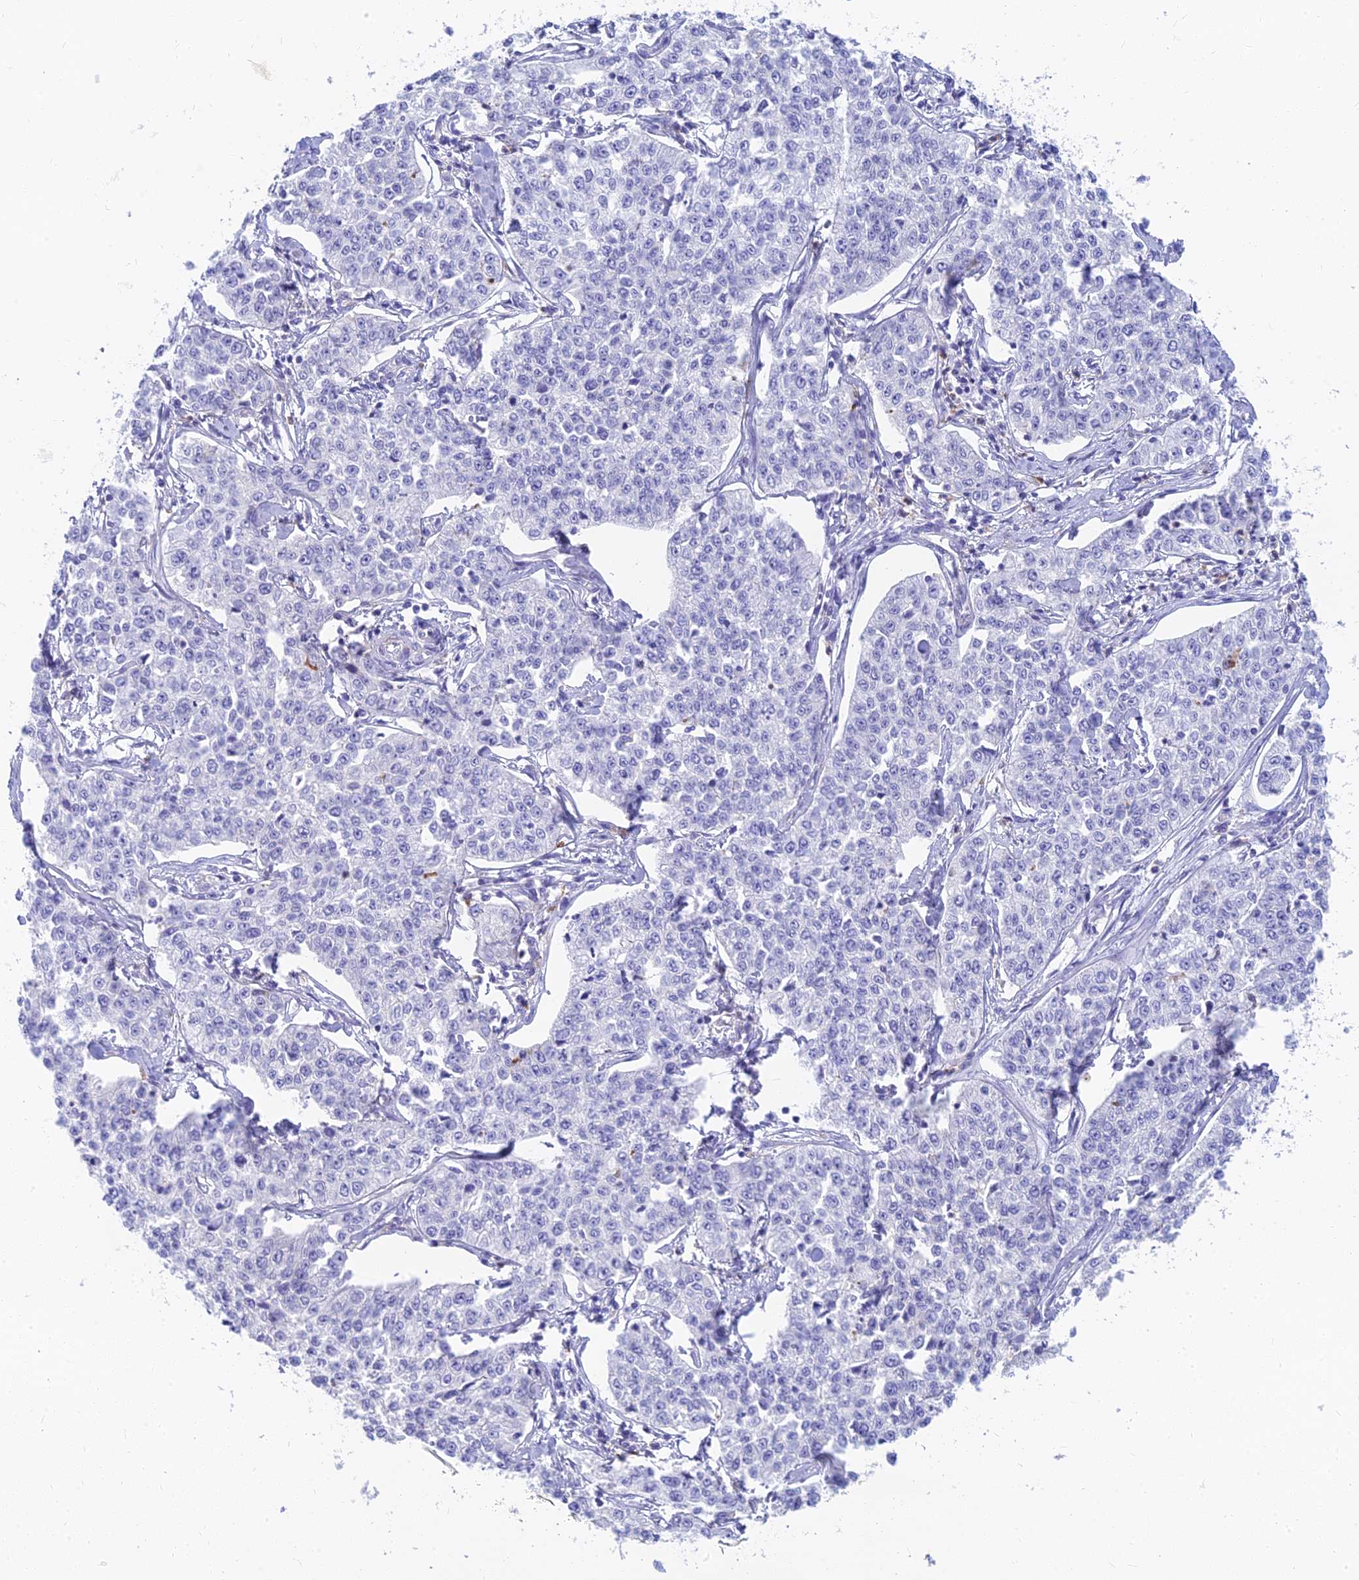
{"staining": {"intensity": "negative", "quantity": "none", "location": "none"}, "tissue": "cervical cancer", "cell_type": "Tumor cells", "image_type": "cancer", "snomed": [{"axis": "morphology", "description": "Squamous cell carcinoma, NOS"}, {"axis": "topography", "description": "Cervix"}], "caption": "There is no significant staining in tumor cells of cervical squamous cell carcinoma.", "gene": "STRN4", "patient": {"sex": "female", "age": 35}}